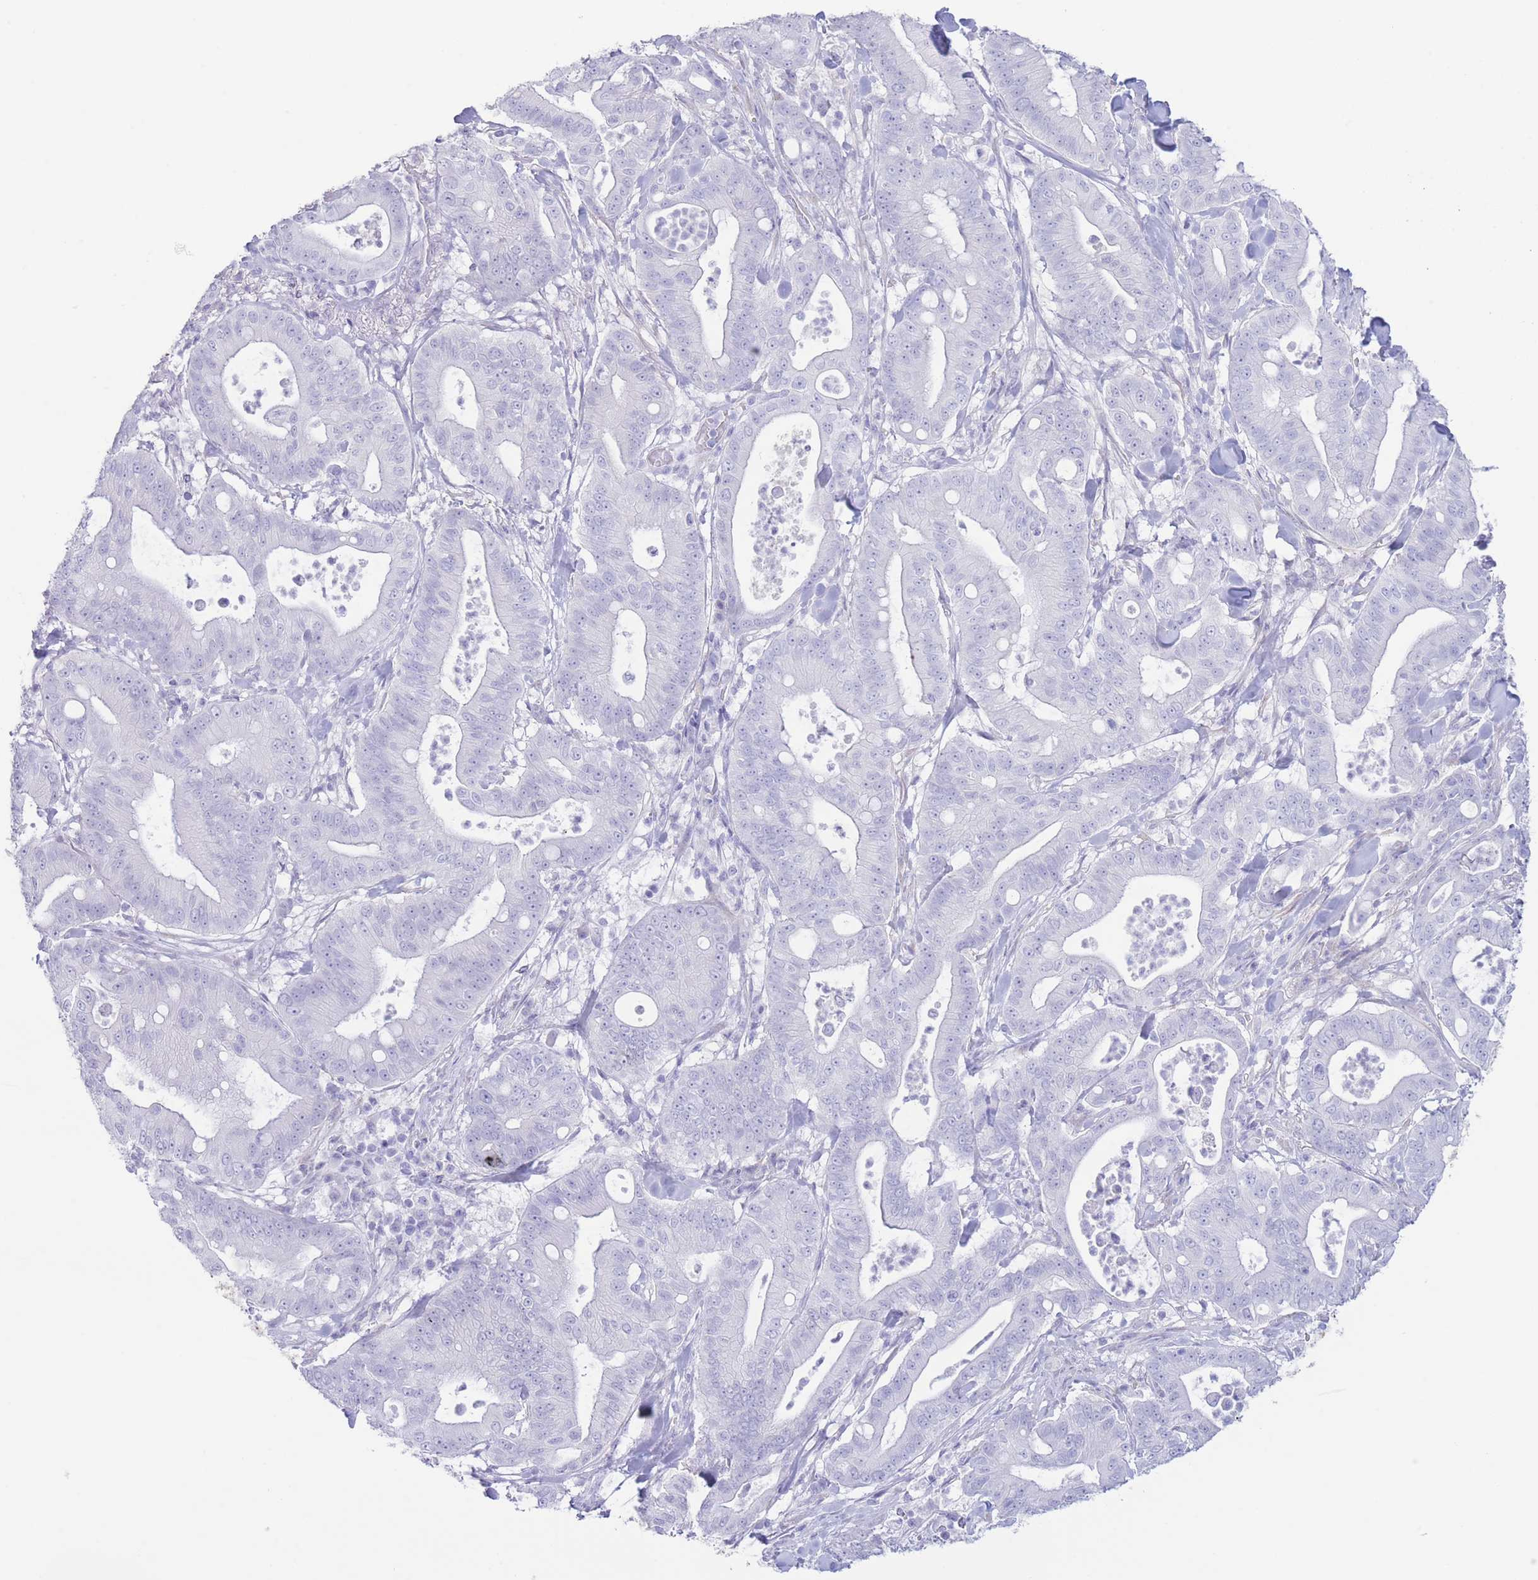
{"staining": {"intensity": "negative", "quantity": "none", "location": "none"}, "tissue": "pancreatic cancer", "cell_type": "Tumor cells", "image_type": "cancer", "snomed": [{"axis": "morphology", "description": "Adenocarcinoma, NOS"}, {"axis": "topography", "description": "Pancreas"}], "caption": "Immunohistochemistry micrograph of neoplastic tissue: human pancreatic cancer stained with DAB reveals no significant protein positivity in tumor cells.", "gene": "PKLR", "patient": {"sex": "male", "age": 71}}